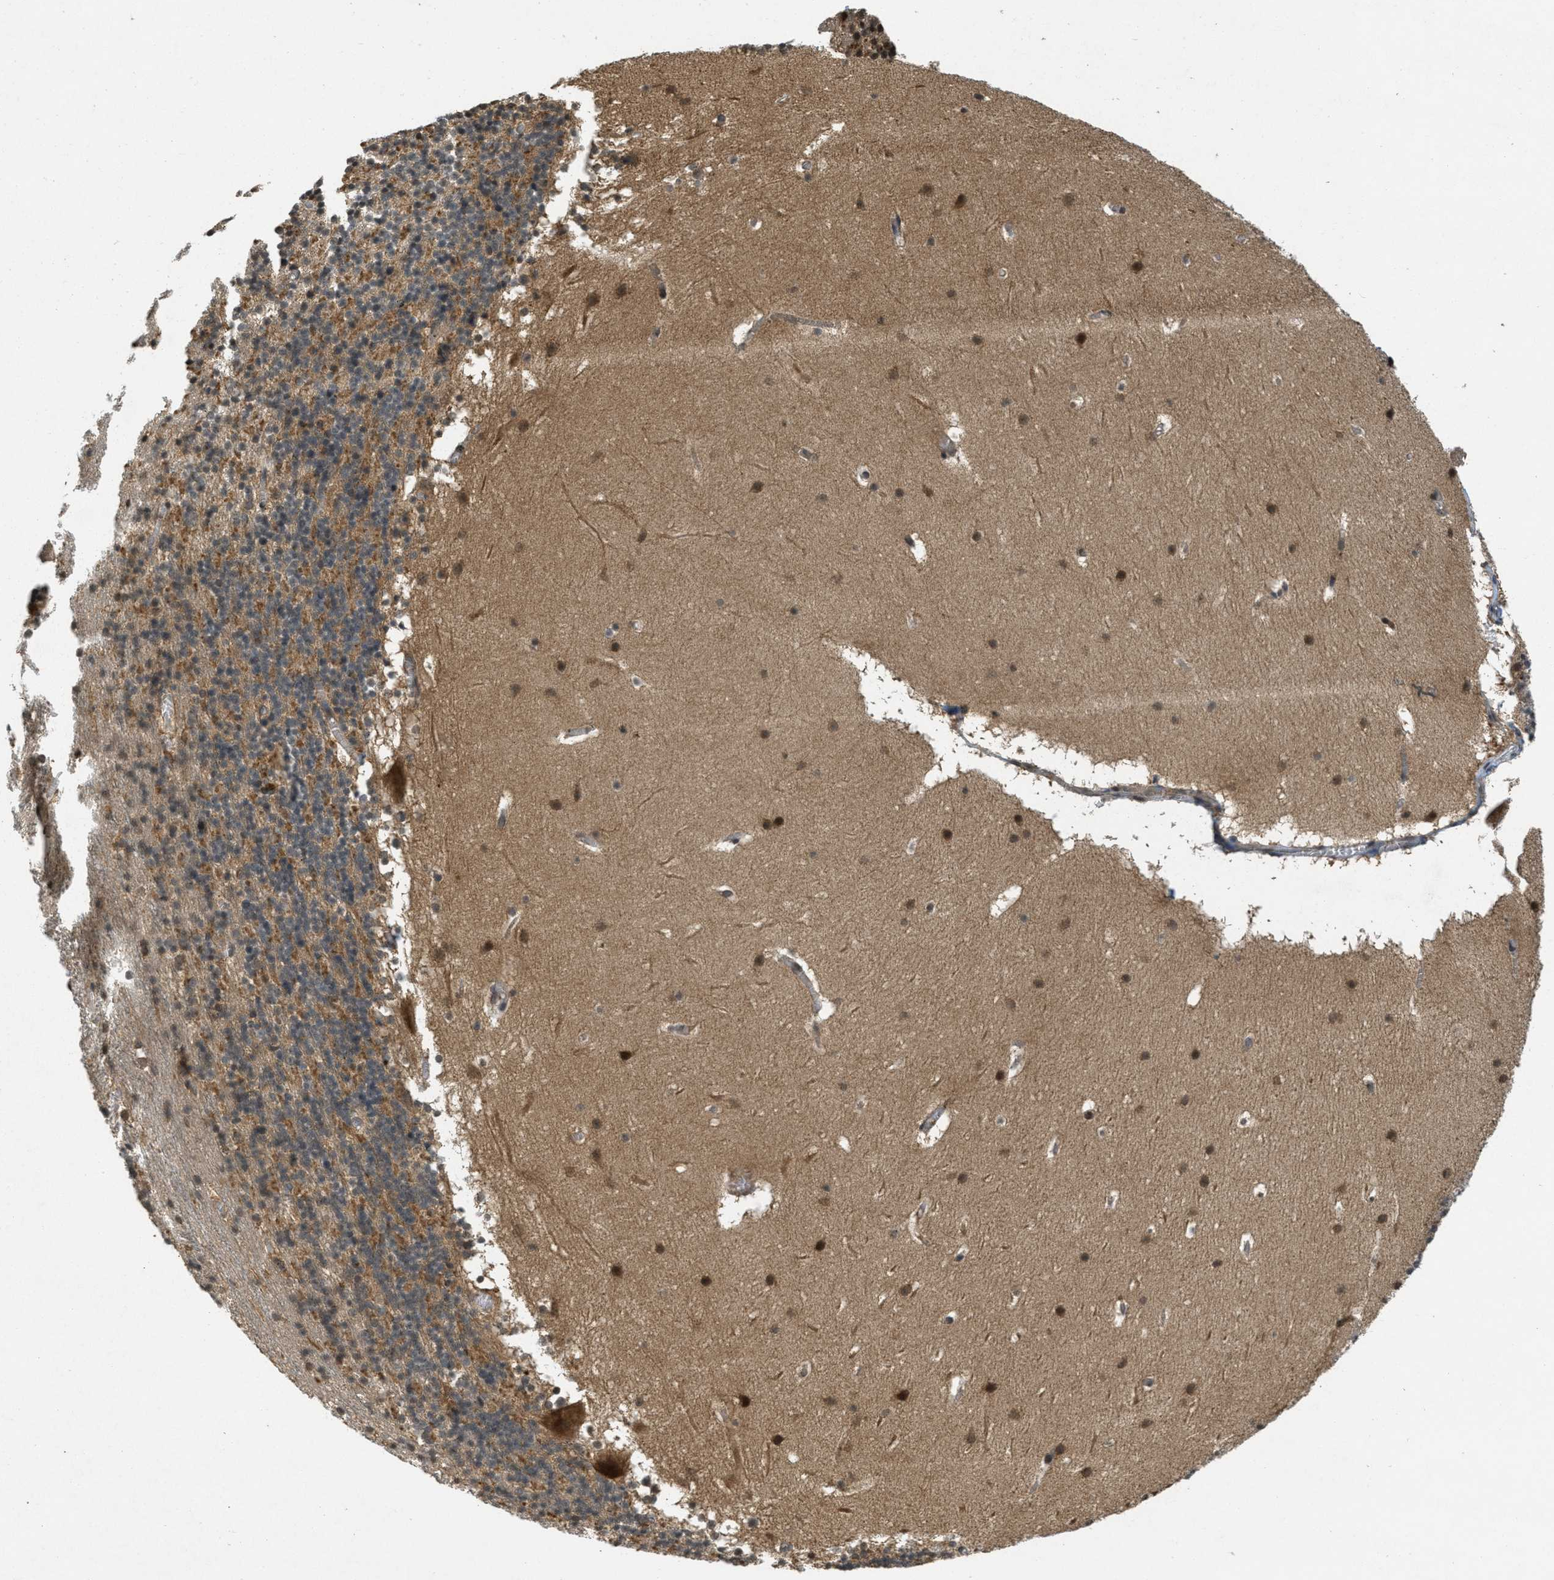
{"staining": {"intensity": "moderate", "quantity": ">75%", "location": "cytoplasmic/membranous"}, "tissue": "cerebellum", "cell_type": "Cells in granular layer", "image_type": "normal", "snomed": [{"axis": "morphology", "description": "Normal tissue, NOS"}, {"axis": "topography", "description": "Cerebellum"}], "caption": "A brown stain highlights moderate cytoplasmic/membranous staining of a protein in cells in granular layer of normal human cerebellum.", "gene": "ATG7", "patient": {"sex": "male", "age": 45}}